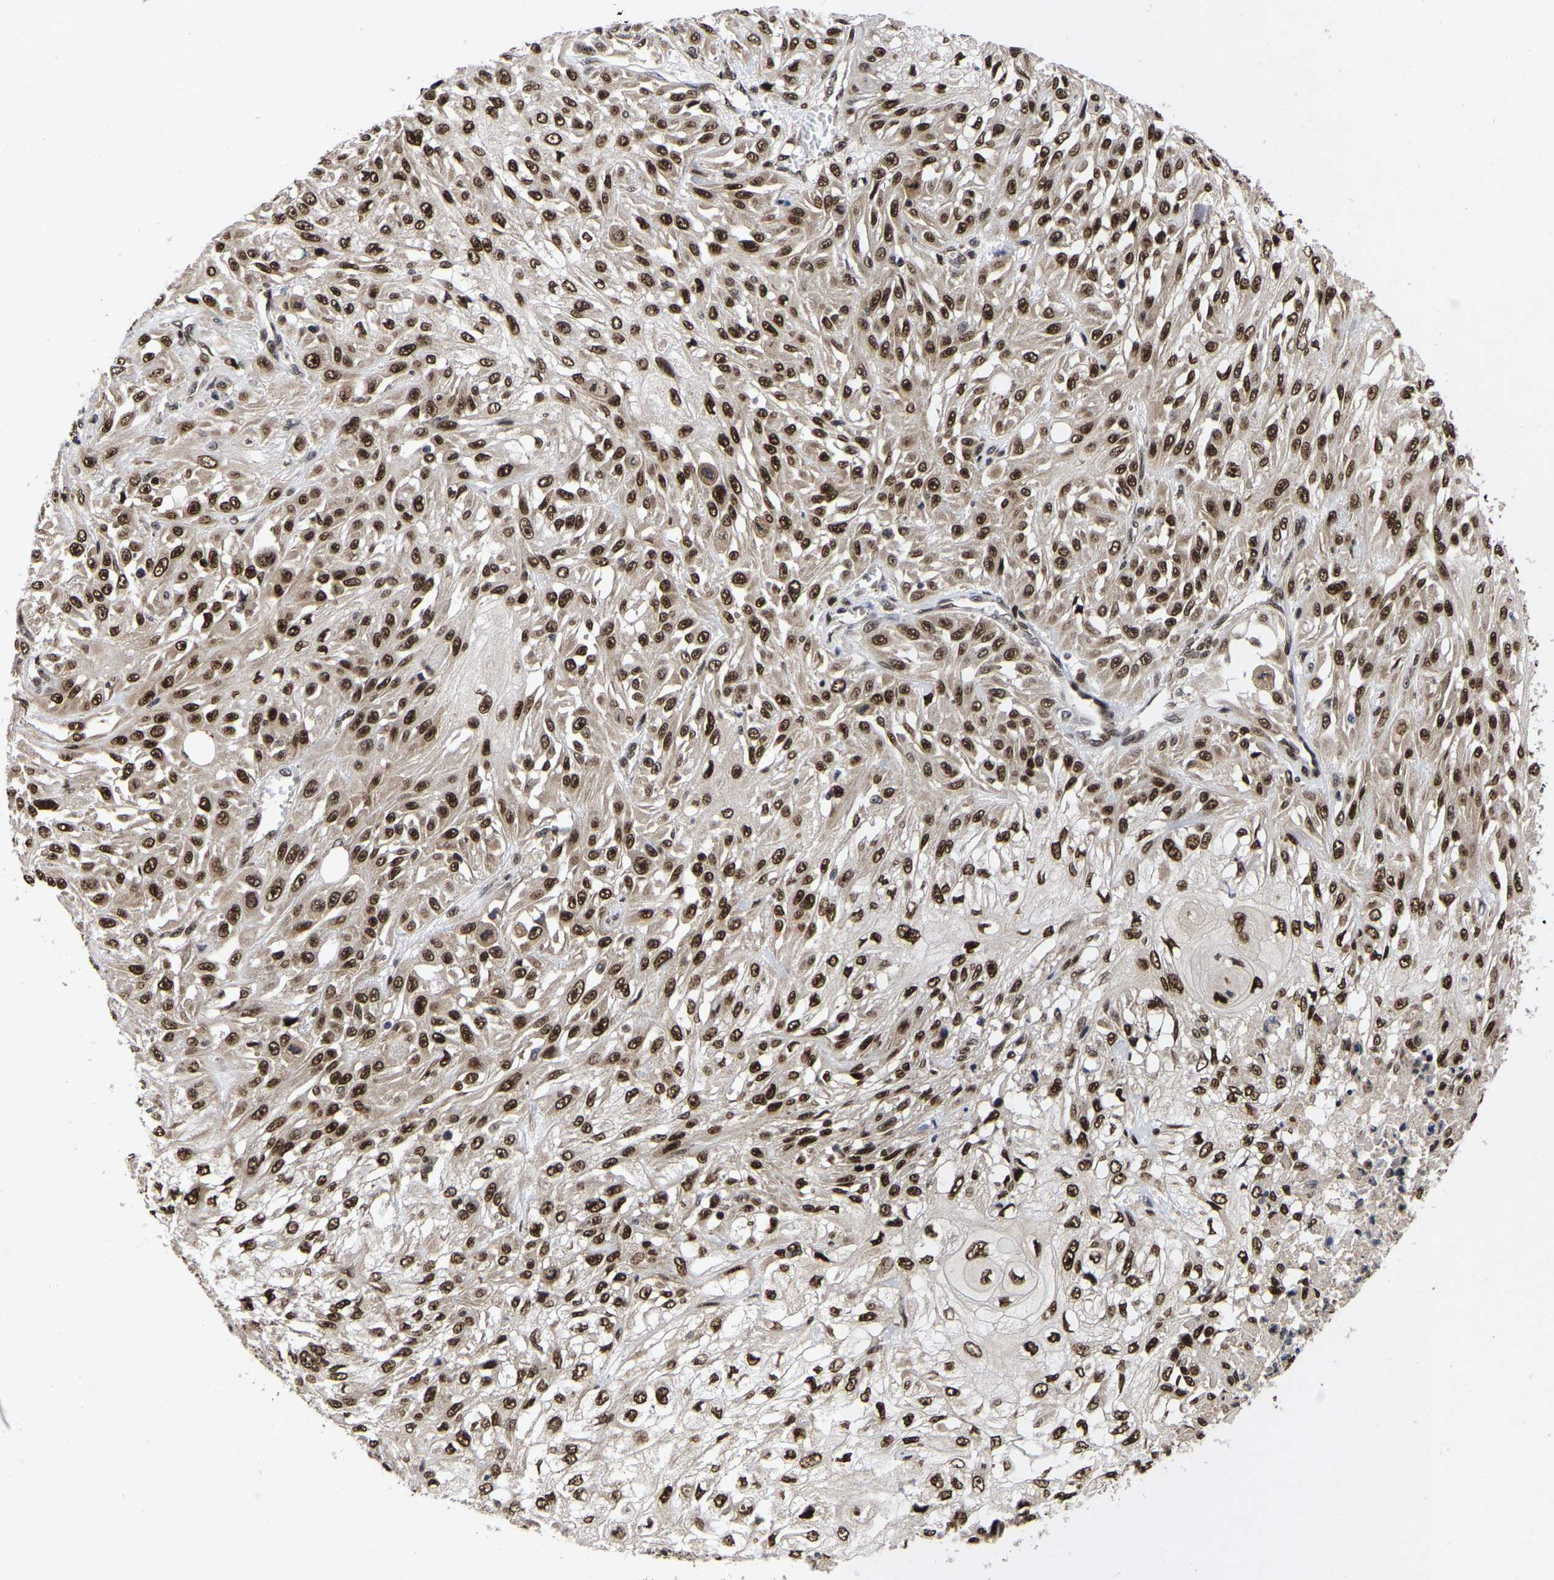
{"staining": {"intensity": "strong", "quantity": ">75%", "location": "nuclear"}, "tissue": "skin cancer", "cell_type": "Tumor cells", "image_type": "cancer", "snomed": [{"axis": "morphology", "description": "Squamous cell carcinoma, NOS"}, {"axis": "morphology", "description": "Squamous cell carcinoma, metastatic, NOS"}, {"axis": "topography", "description": "Skin"}, {"axis": "topography", "description": "Lymph node"}], "caption": "Tumor cells demonstrate high levels of strong nuclear staining in about >75% of cells in human squamous cell carcinoma (skin).", "gene": "JUNB", "patient": {"sex": "male", "age": 75}}